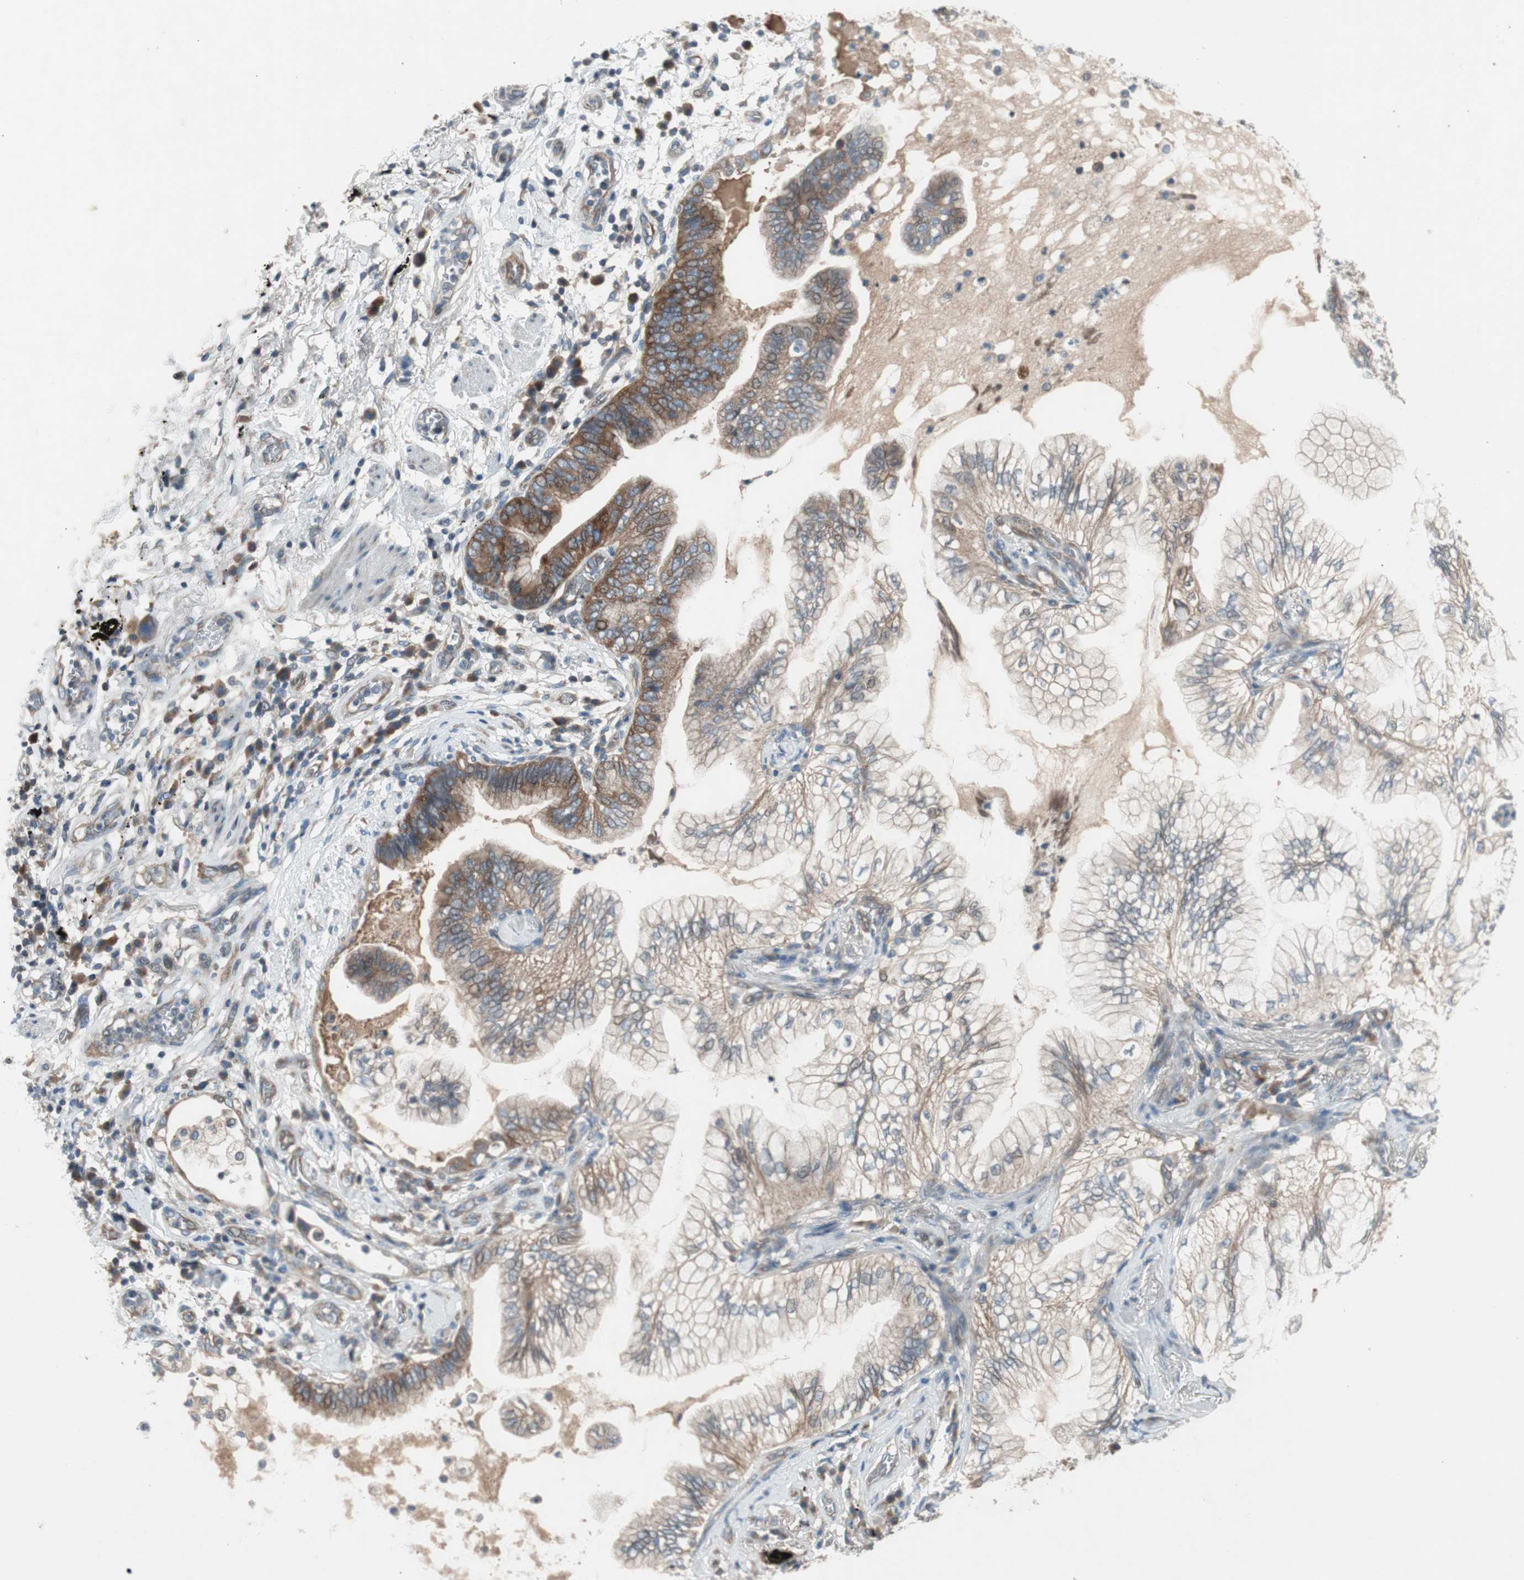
{"staining": {"intensity": "moderate", "quantity": "25%-75%", "location": "cytoplasmic/membranous"}, "tissue": "lung cancer", "cell_type": "Tumor cells", "image_type": "cancer", "snomed": [{"axis": "morphology", "description": "Normal tissue, NOS"}, {"axis": "morphology", "description": "Adenocarcinoma, NOS"}, {"axis": "topography", "description": "Bronchus"}, {"axis": "topography", "description": "Lung"}], "caption": "A brown stain highlights moderate cytoplasmic/membranous positivity of a protein in human adenocarcinoma (lung) tumor cells. (Brightfield microscopy of DAB IHC at high magnification).", "gene": "PANK2", "patient": {"sex": "female", "age": 70}}